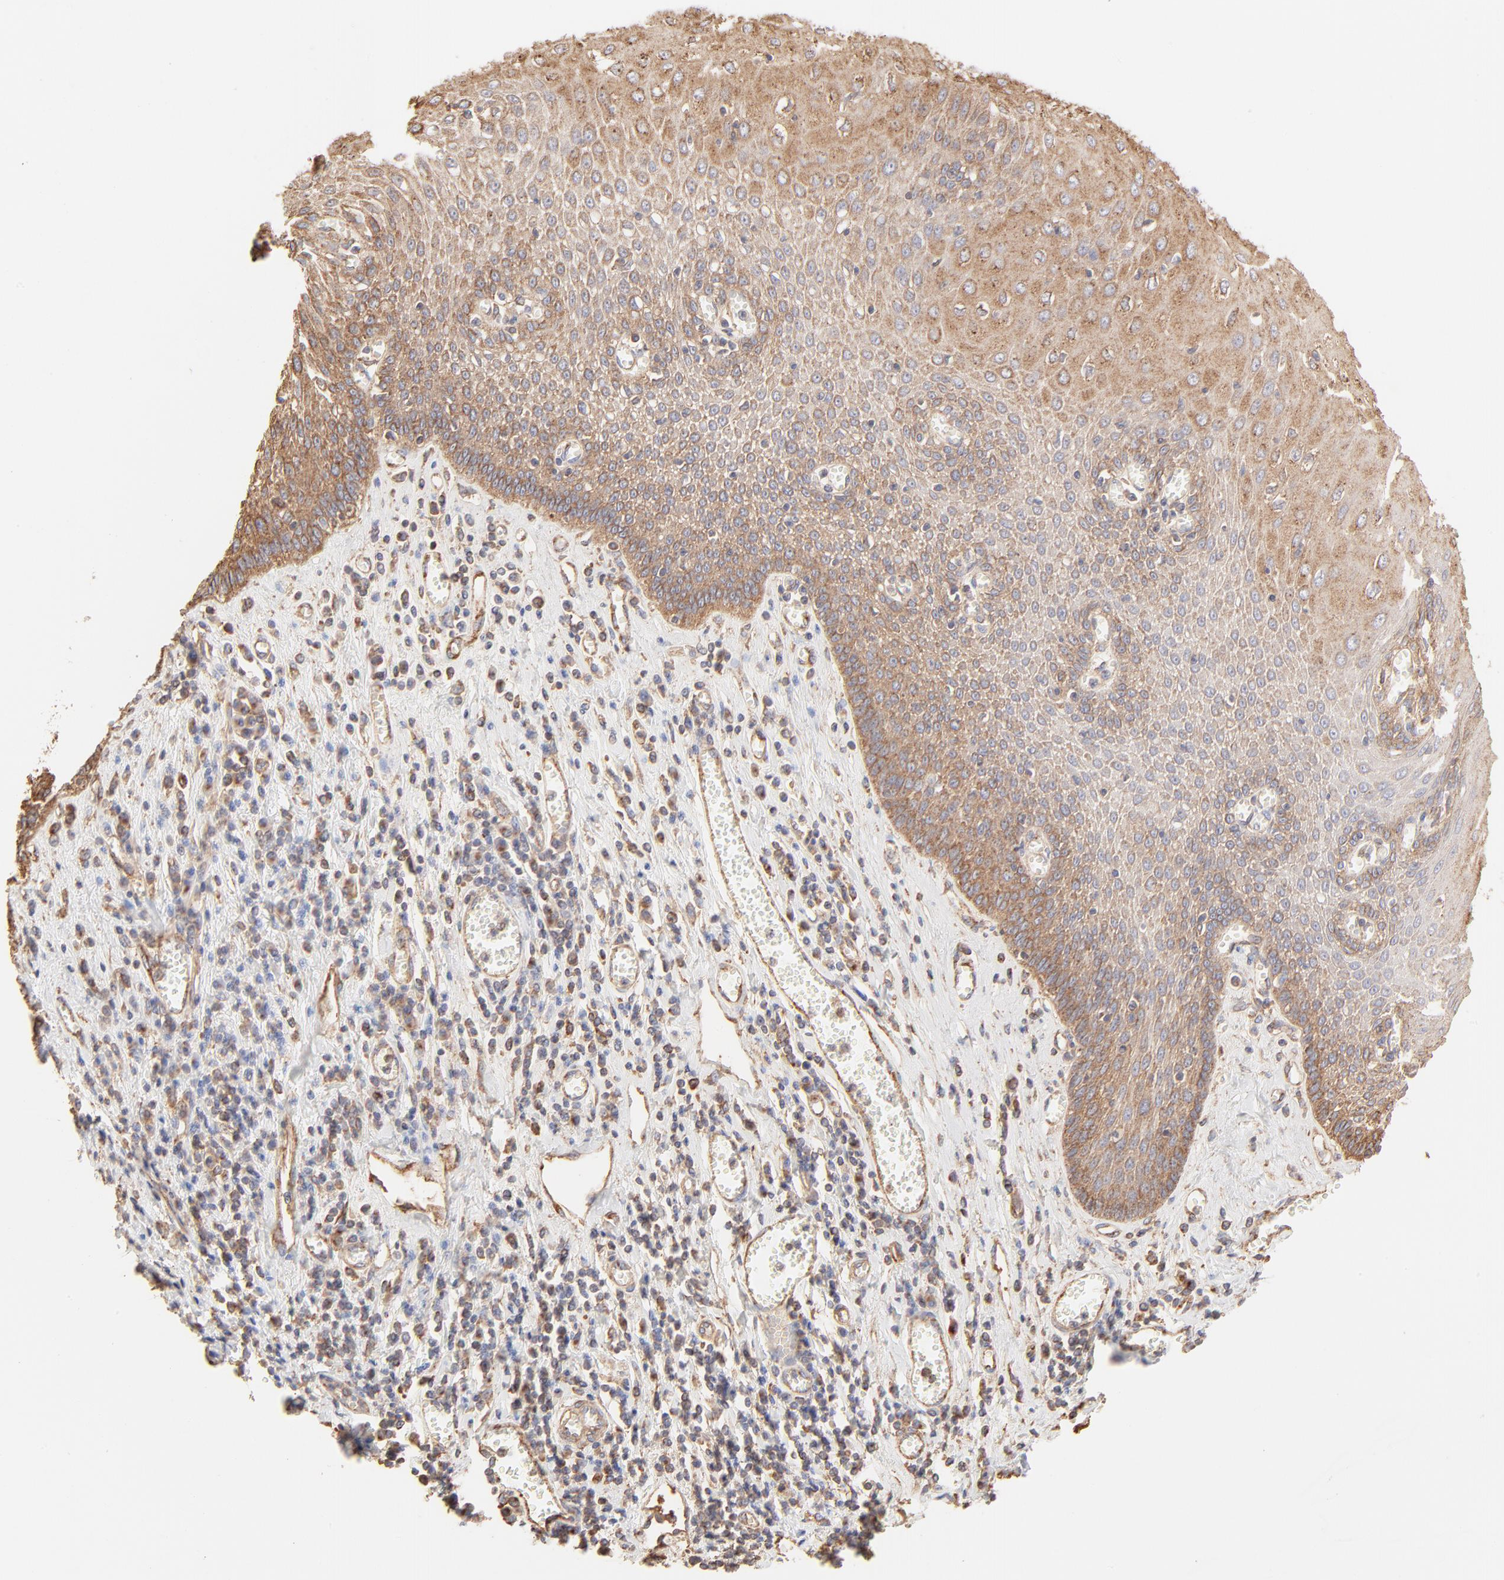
{"staining": {"intensity": "moderate", "quantity": ">75%", "location": "cytoplasmic/membranous"}, "tissue": "esophagus", "cell_type": "Squamous epithelial cells", "image_type": "normal", "snomed": [{"axis": "morphology", "description": "Normal tissue, NOS"}, {"axis": "morphology", "description": "Squamous cell carcinoma, NOS"}, {"axis": "topography", "description": "Esophagus"}], "caption": "IHC micrograph of unremarkable human esophagus stained for a protein (brown), which exhibits medium levels of moderate cytoplasmic/membranous expression in about >75% of squamous epithelial cells.", "gene": "CLTB", "patient": {"sex": "male", "age": 65}}